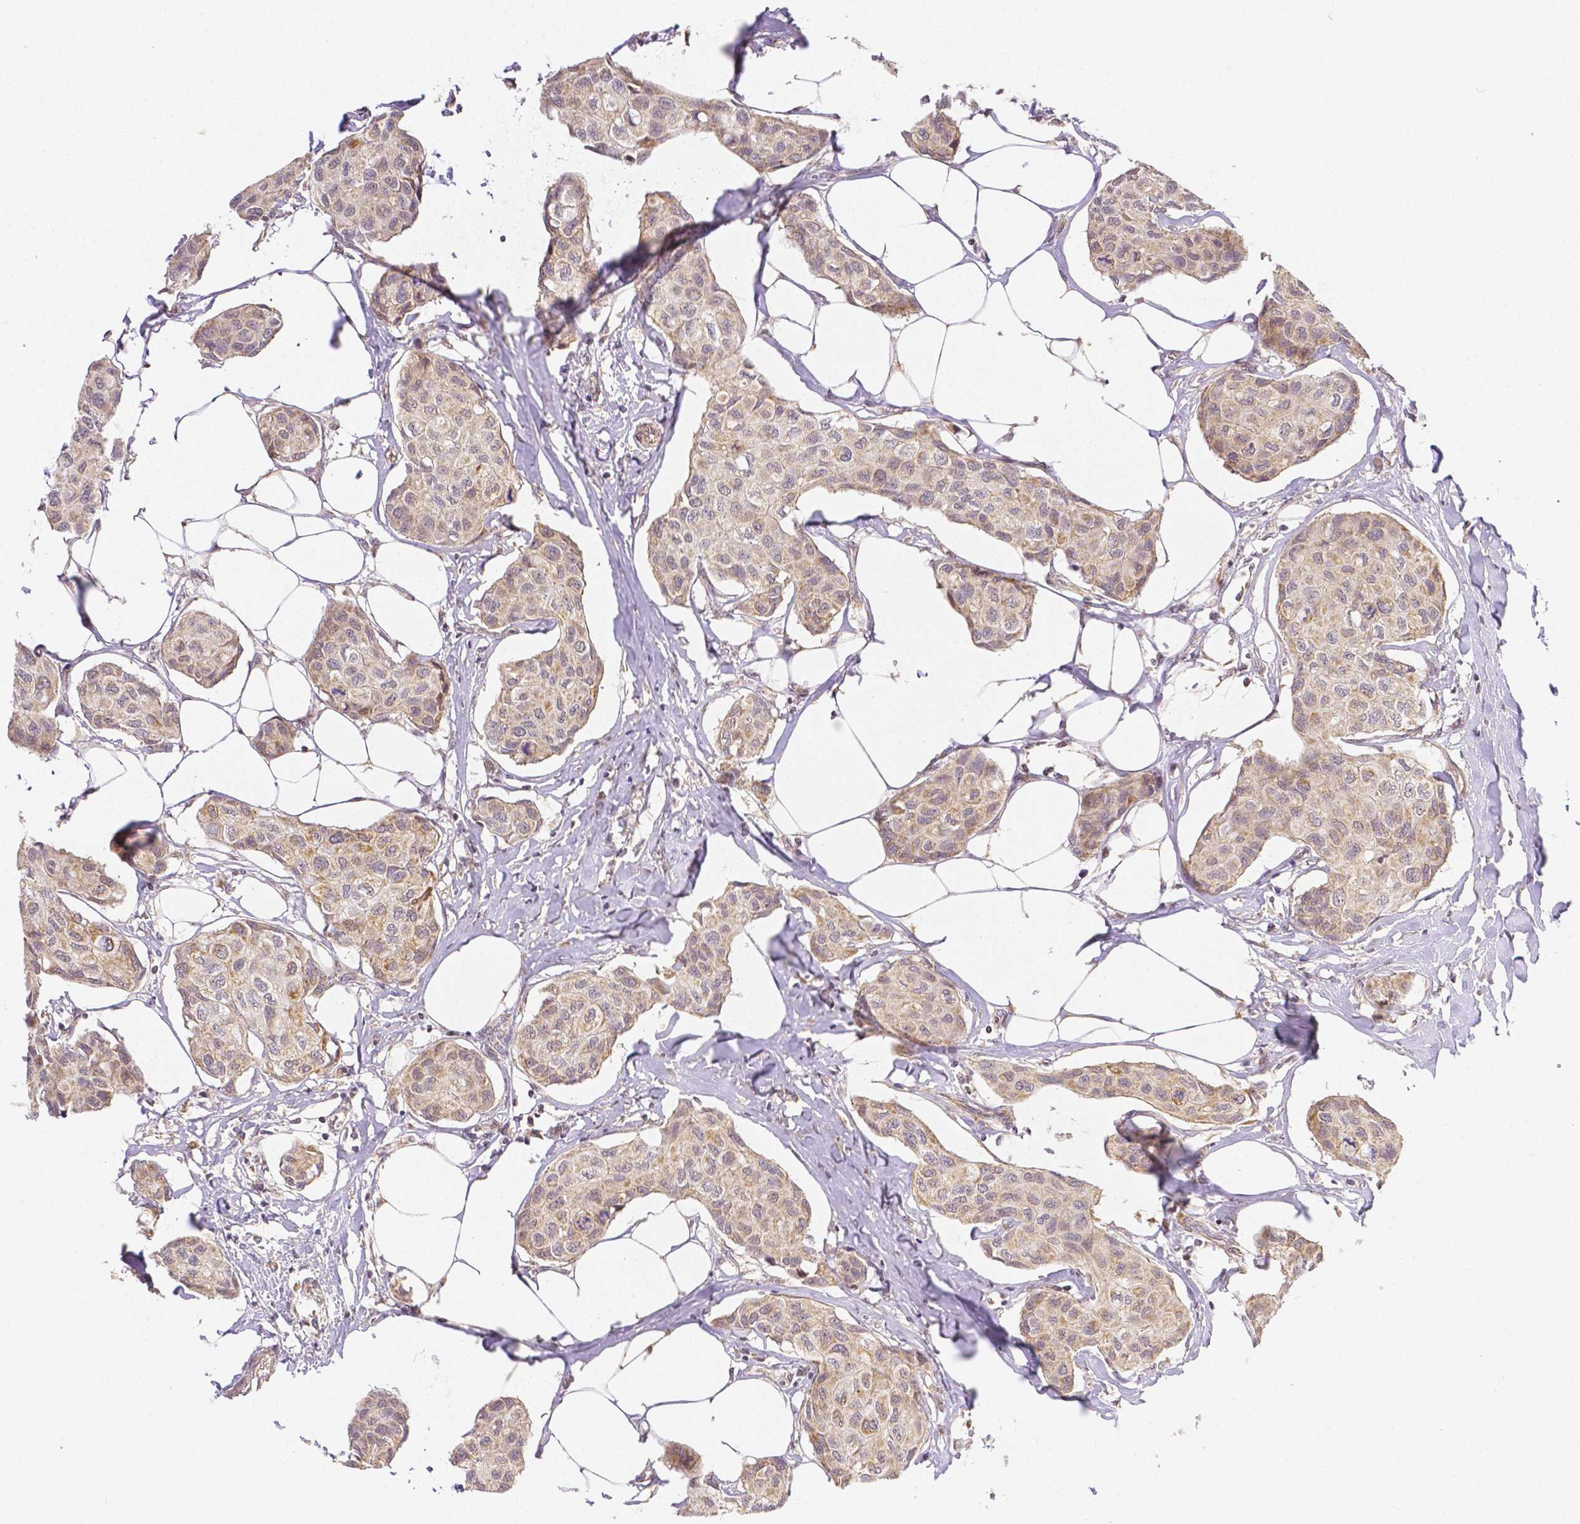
{"staining": {"intensity": "weak", "quantity": ">75%", "location": "cytoplasmic/membranous"}, "tissue": "breast cancer", "cell_type": "Tumor cells", "image_type": "cancer", "snomed": [{"axis": "morphology", "description": "Duct carcinoma"}, {"axis": "topography", "description": "Breast"}], "caption": "Protein staining displays weak cytoplasmic/membranous staining in about >75% of tumor cells in breast cancer (infiltrating ductal carcinoma). (DAB (3,3'-diaminobenzidine) IHC, brown staining for protein, blue staining for nuclei).", "gene": "RHOT1", "patient": {"sex": "female", "age": 80}}